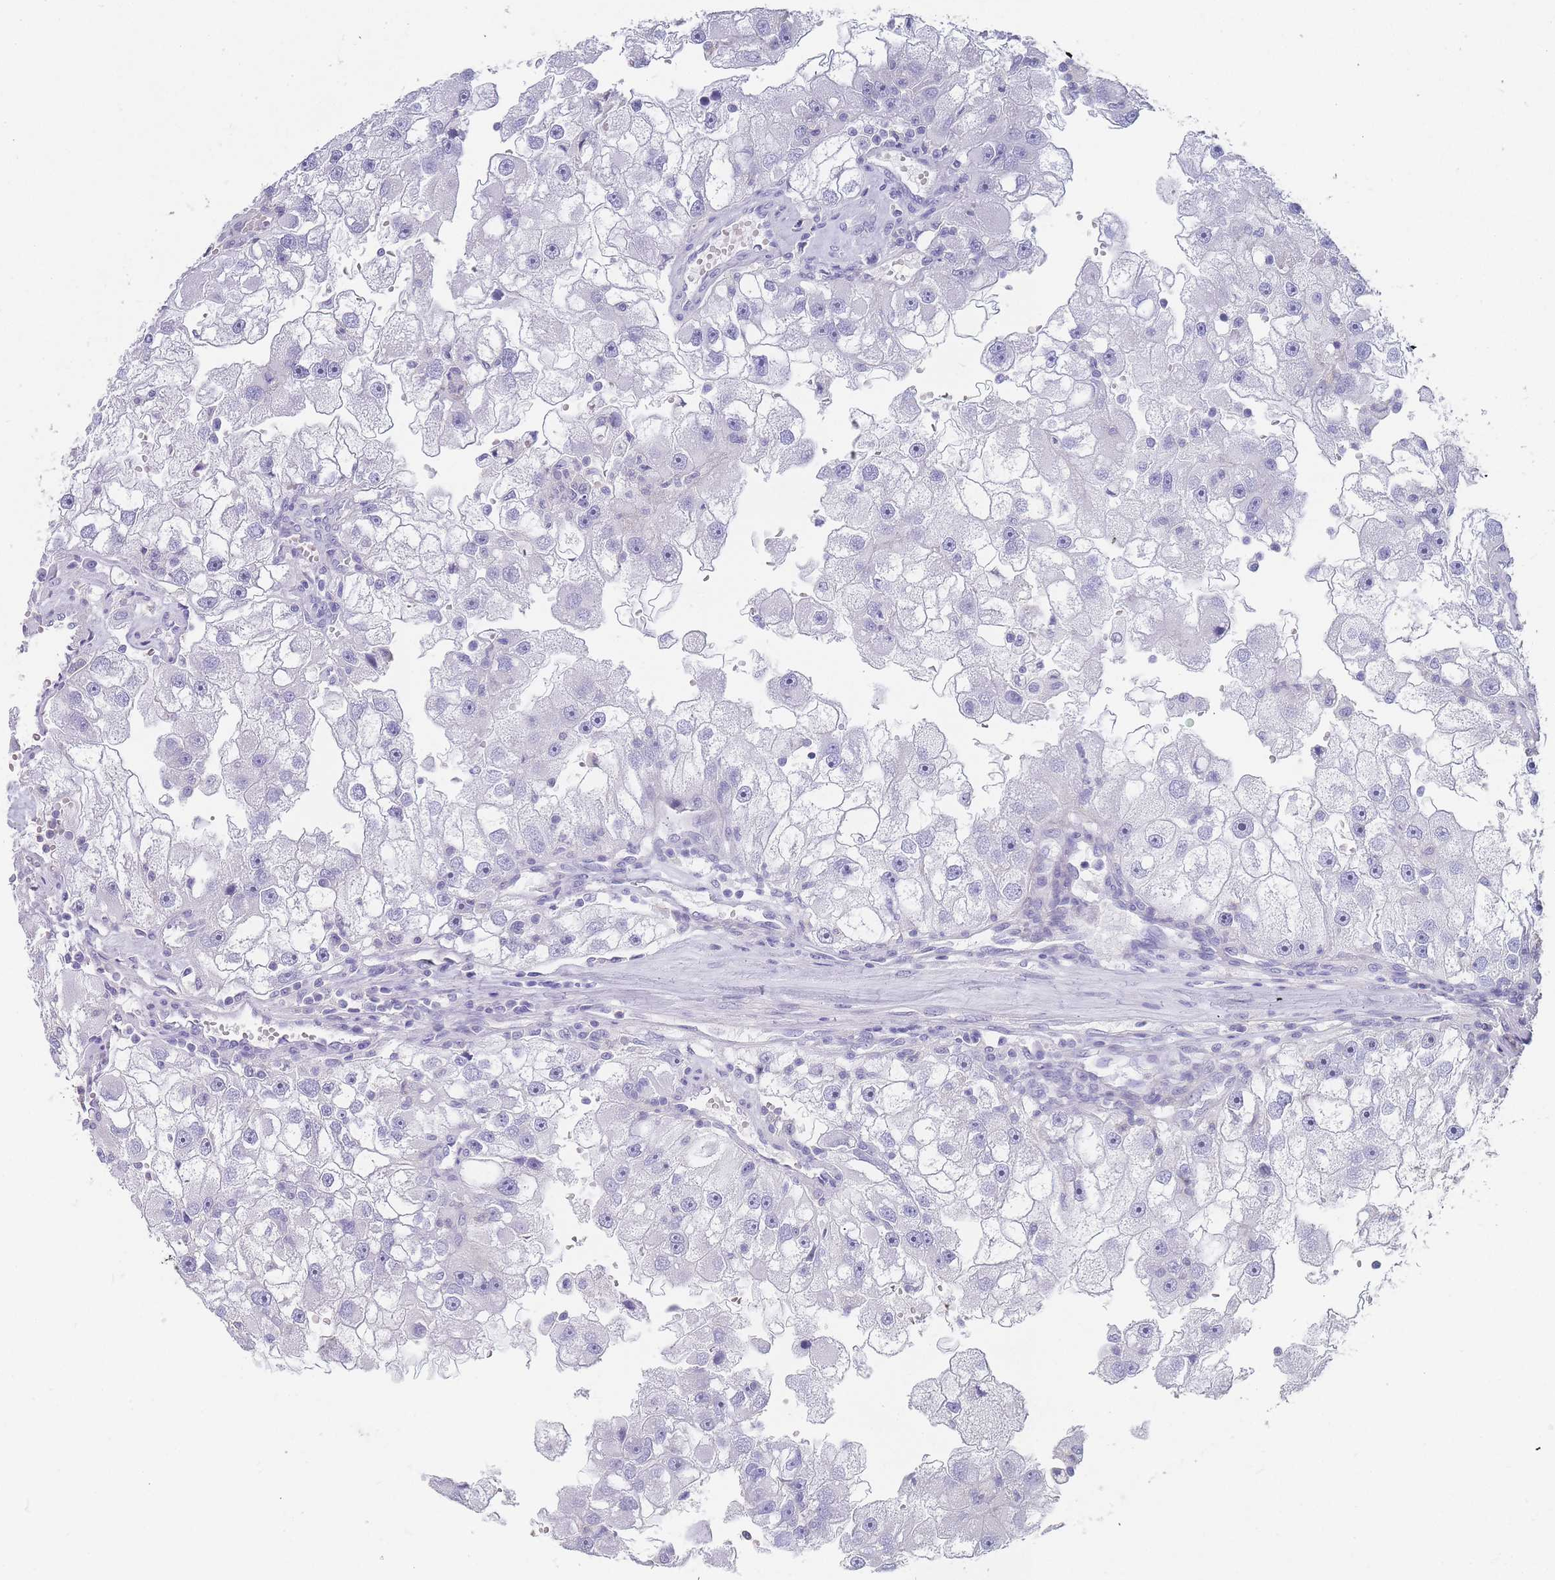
{"staining": {"intensity": "negative", "quantity": "none", "location": "none"}, "tissue": "renal cancer", "cell_type": "Tumor cells", "image_type": "cancer", "snomed": [{"axis": "morphology", "description": "Adenocarcinoma, NOS"}, {"axis": "topography", "description": "Kidney"}], "caption": "IHC histopathology image of human renal adenocarcinoma stained for a protein (brown), which exhibits no staining in tumor cells.", "gene": "NOP14", "patient": {"sex": "male", "age": 63}}